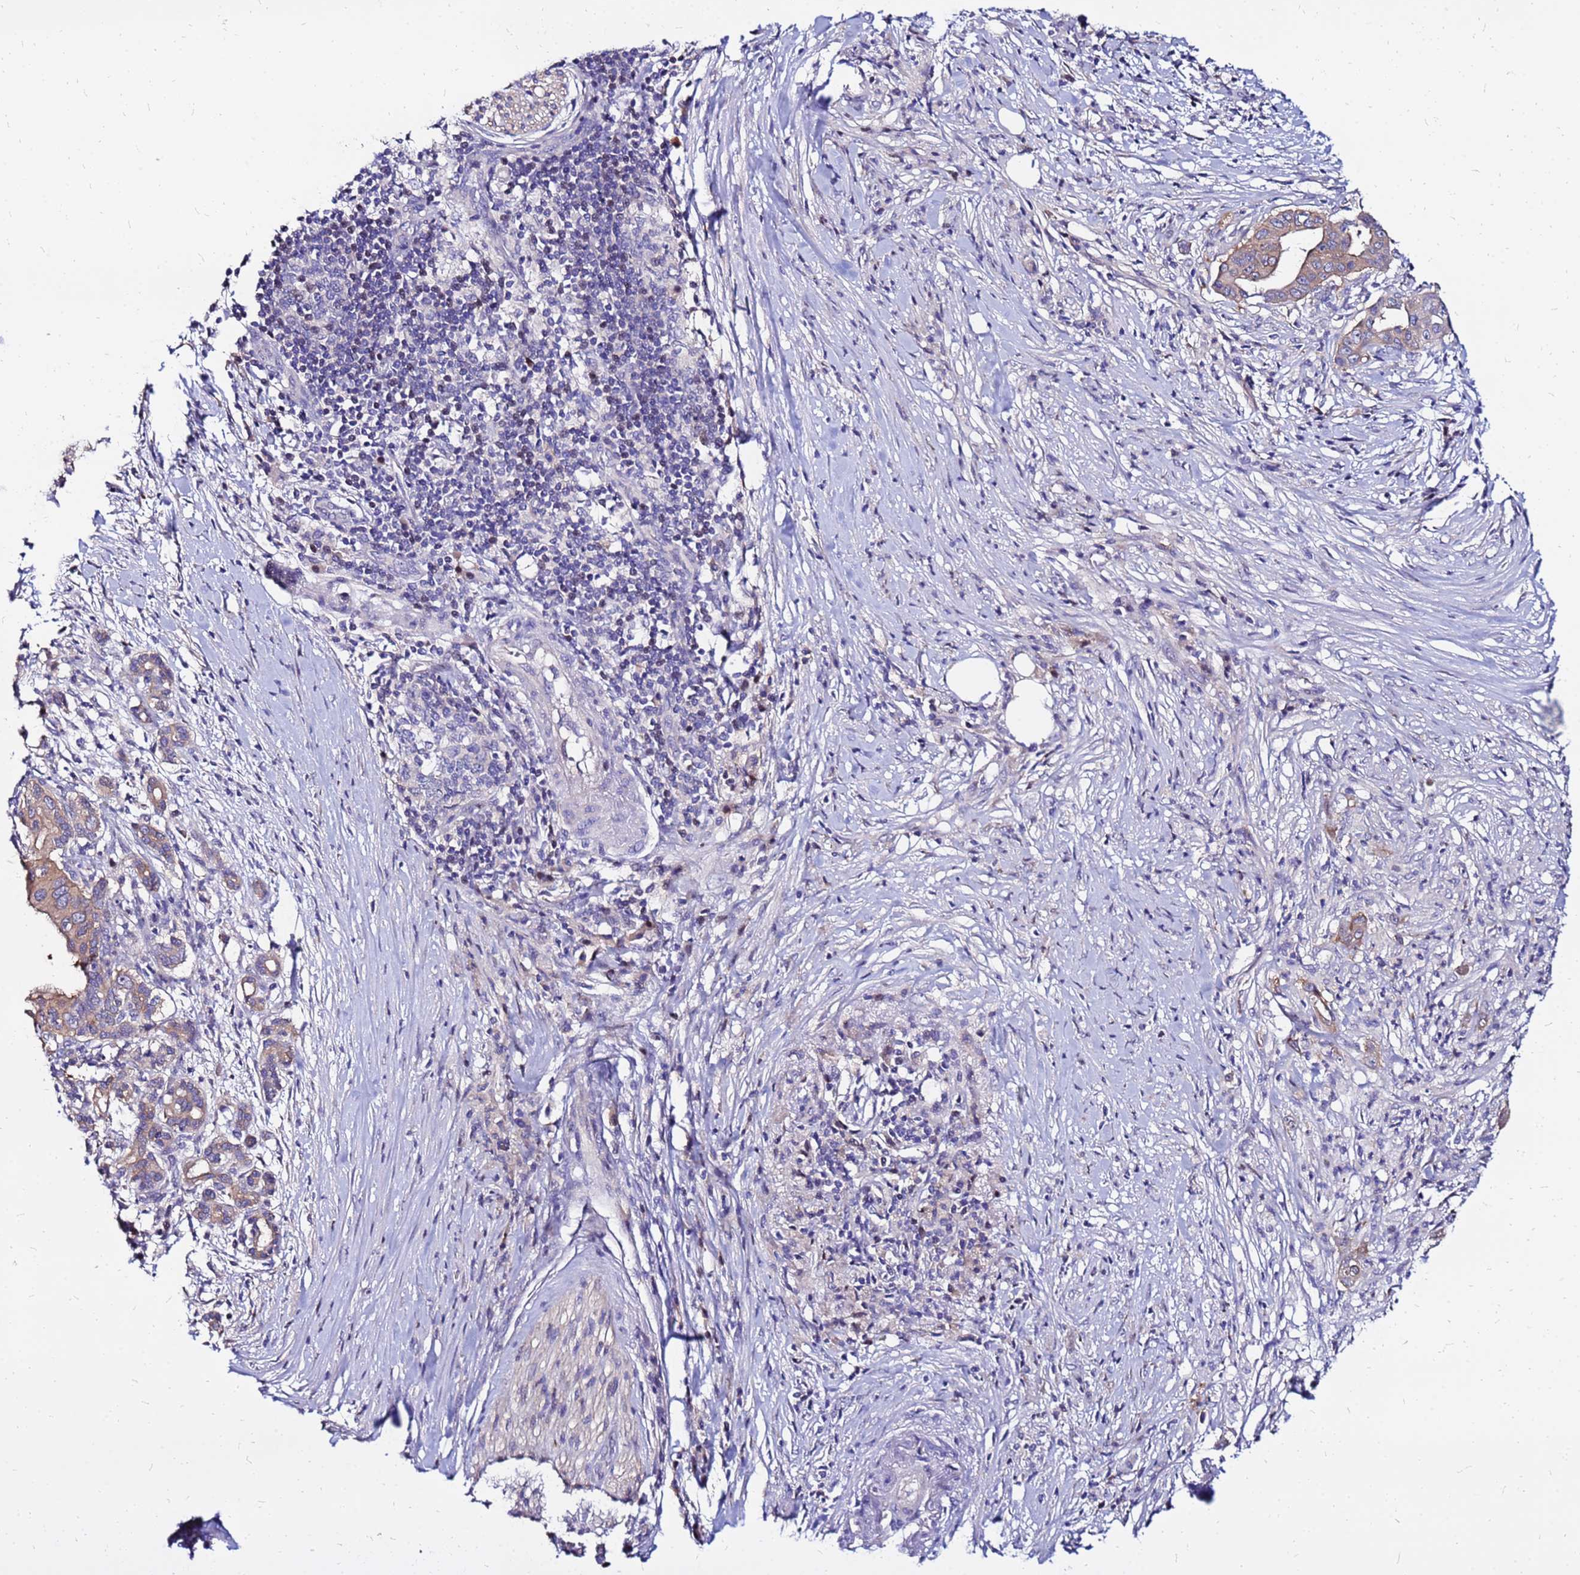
{"staining": {"intensity": "weak", "quantity": ">75%", "location": "cytoplasmic/membranous"}, "tissue": "pancreatic cancer", "cell_type": "Tumor cells", "image_type": "cancer", "snomed": [{"axis": "morphology", "description": "Adenocarcinoma, NOS"}, {"axis": "topography", "description": "Pancreas"}], "caption": "IHC staining of adenocarcinoma (pancreatic), which shows low levels of weak cytoplasmic/membranous staining in approximately >75% of tumor cells indicating weak cytoplasmic/membranous protein expression. The staining was performed using DAB (3,3'-diaminobenzidine) (brown) for protein detection and nuclei were counterstained in hematoxylin (blue).", "gene": "ARHGEF5", "patient": {"sex": "male", "age": 58}}